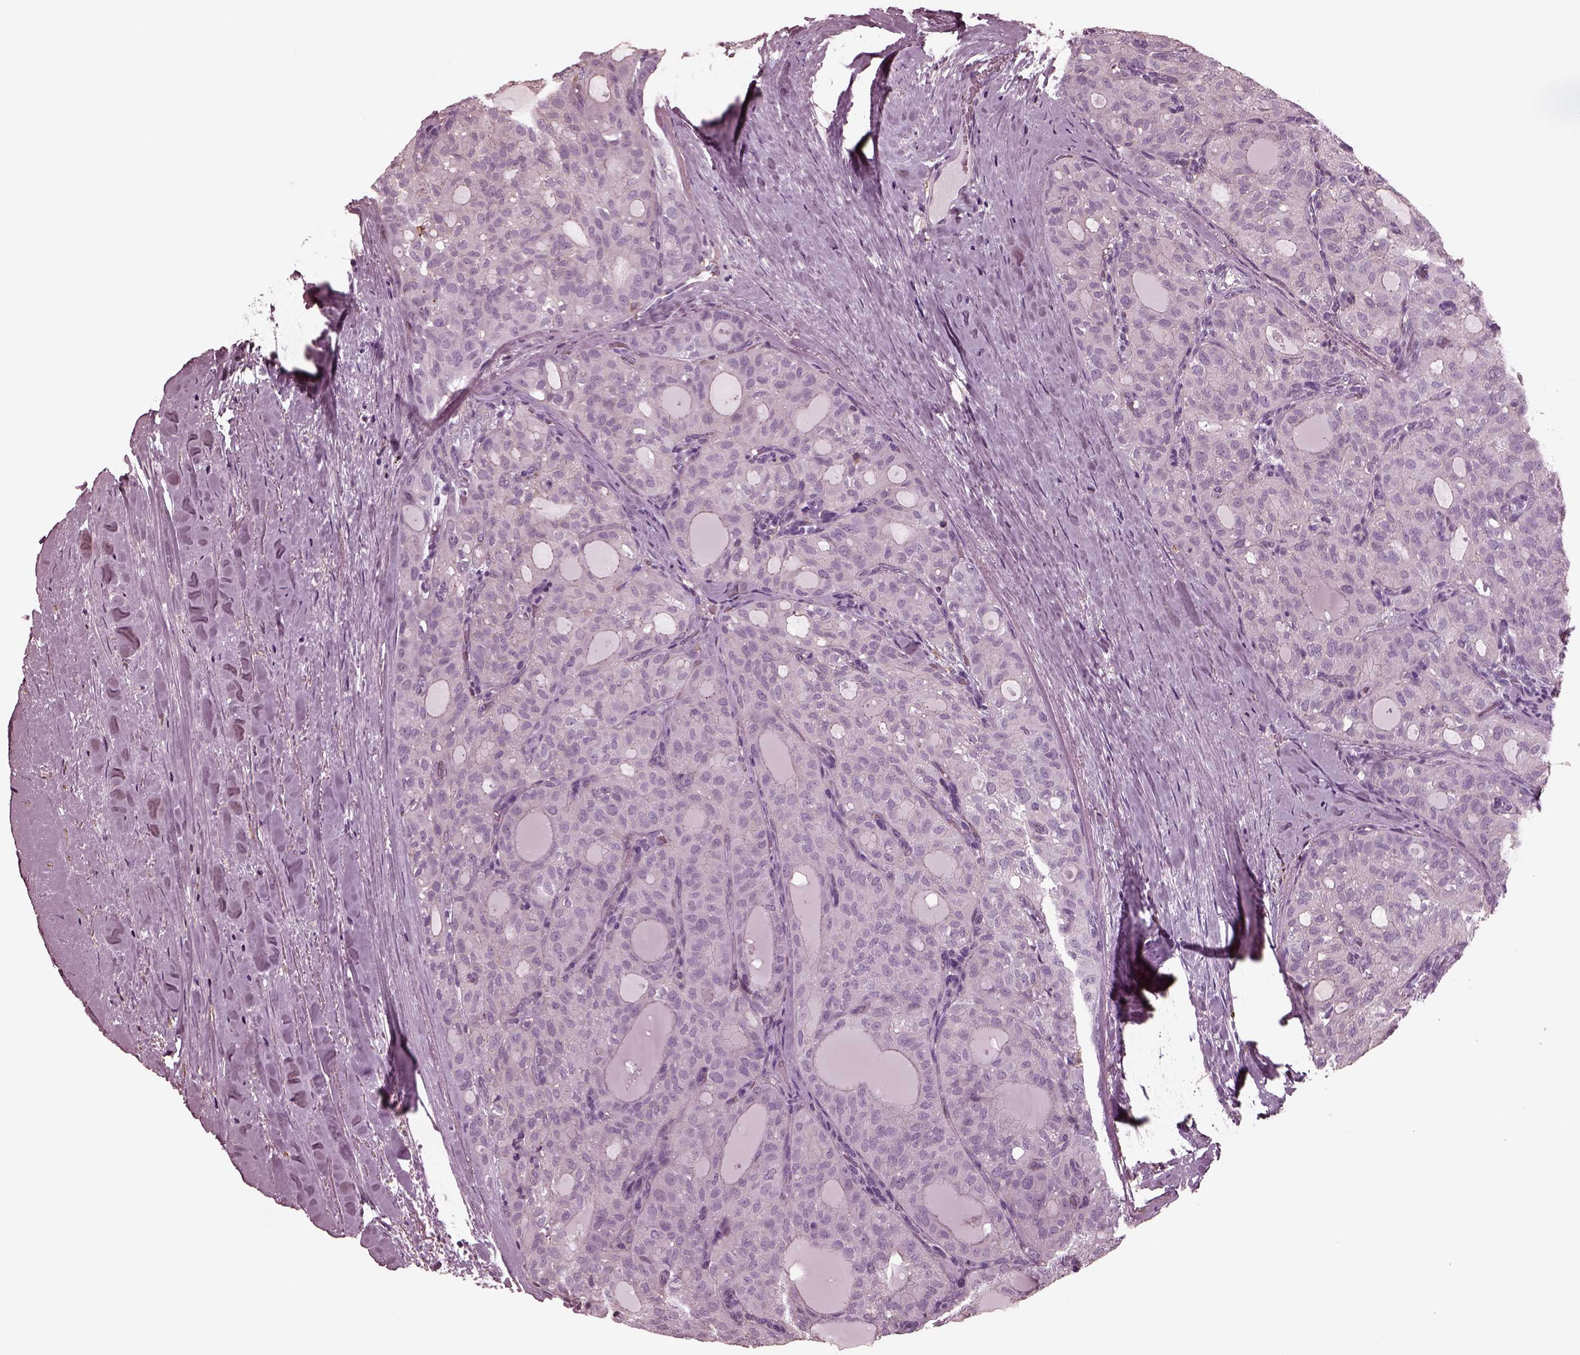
{"staining": {"intensity": "negative", "quantity": "none", "location": "none"}, "tissue": "thyroid cancer", "cell_type": "Tumor cells", "image_type": "cancer", "snomed": [{"axis": "morphology", "description": "Follicular adenoma carcinoma, NOS"}, {"axis": "topography", "description": "Thyroid gland"}], "caption": "Immunohistochemical staining of human thyroid follicular adenoma carcinoma reveals no significant positivity in tumor cells. (Brightfield microscopy of DAB (3,3'-diaminobenzidine) immunohistochemistry (IHC) at high magnification).", "gene": "CGA", "patient": {"sex": "male", "age": 75}}